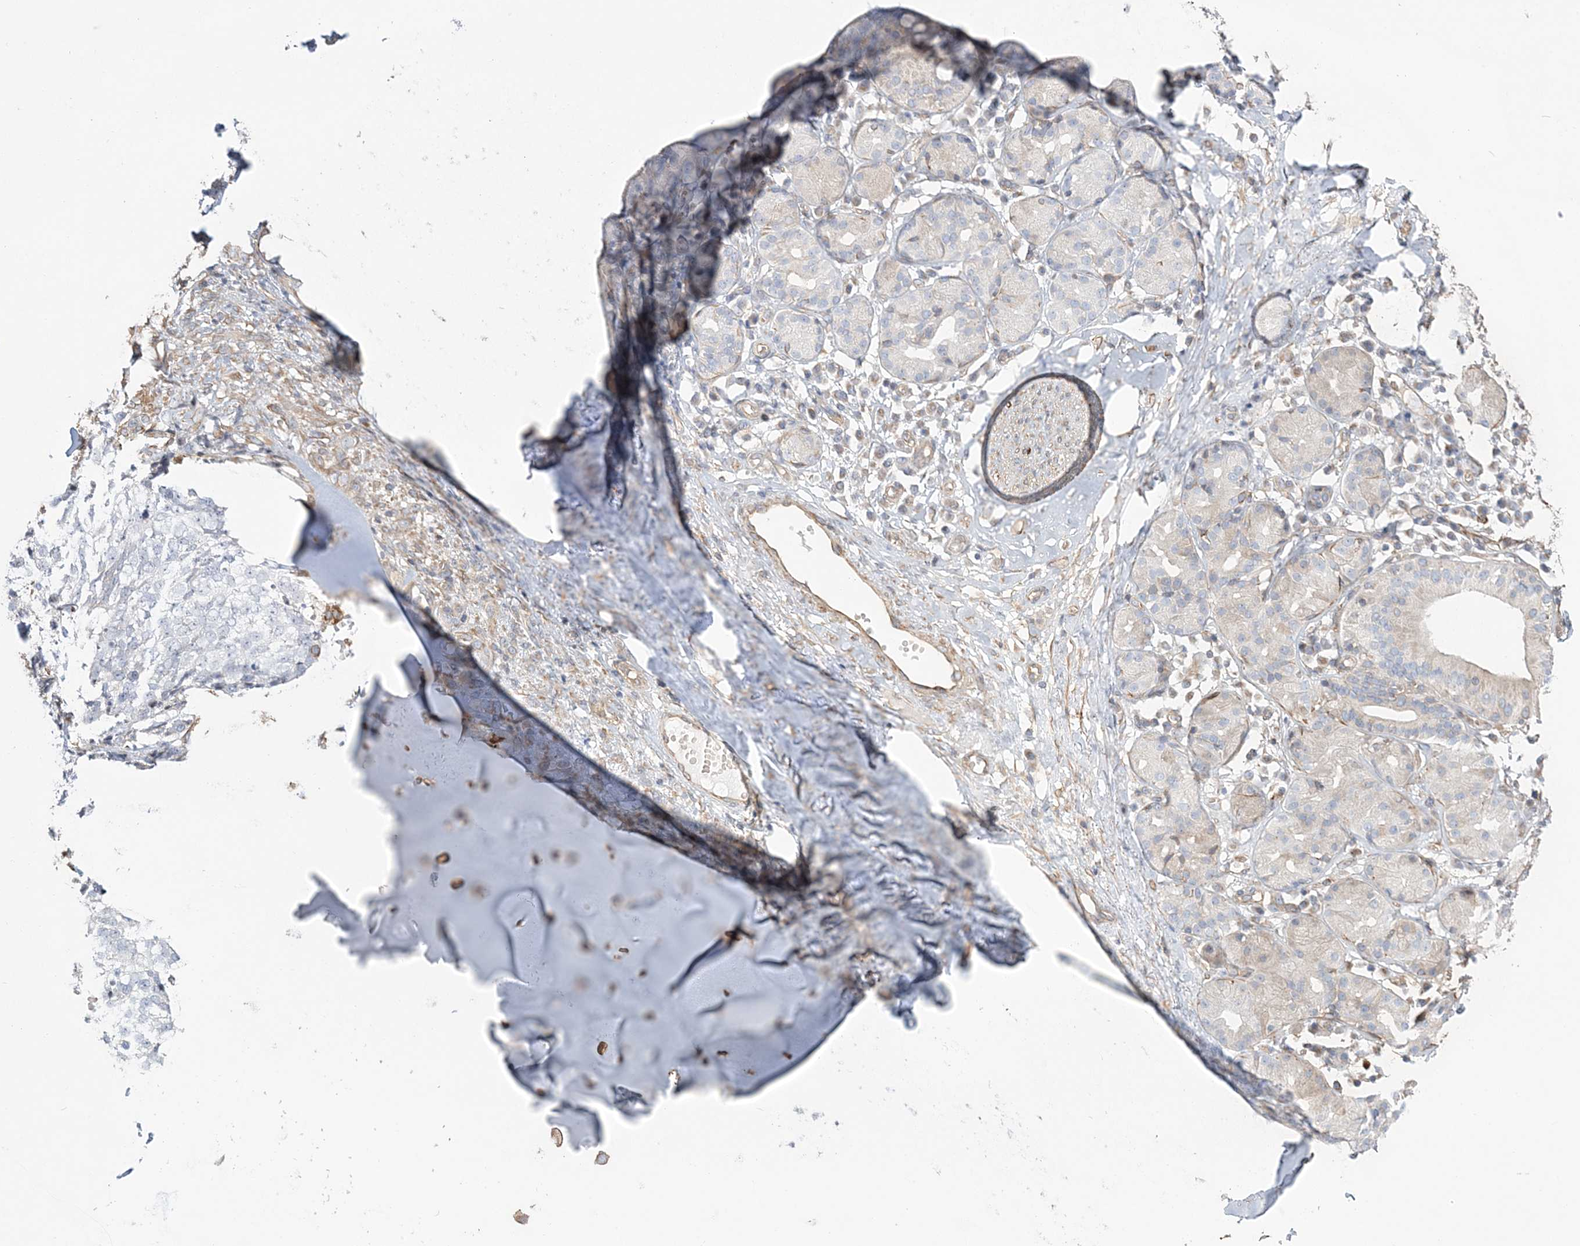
{"staining": {"intensity": "moderate", "quantity": ">75%", "location": "cytoplasmic/membranous,nuclear"}, "tissue": "soft tissue", "cell_type": "Chondrocytes", "image_type": "normal", "snomed": [{"axis": "morphology", "description": "Normal tissue, NOS"}, {"axis": "morphology", "description": "Basal cell carcinoma"}, {"axis": "topography", "description": "Cartilage tissue"}, {"axis": "topography", "description": "Nasopharynx"}, {"axis": "topography", "description": "Oral tissue"}], "caption": "Immunohistochemistry (IHC) image of normal soft tissue: human soft tissue stained using immunohistochemistry shows medium levels of moderate protein expression localized specifically in the cytoplasmic/membranous,nuclear of chondrocytes, appearing as a cytoplasmic/membranous,nuclear brown color.", "gene": "ZNF821", "patient": {"sex": "female", "age": 77}}